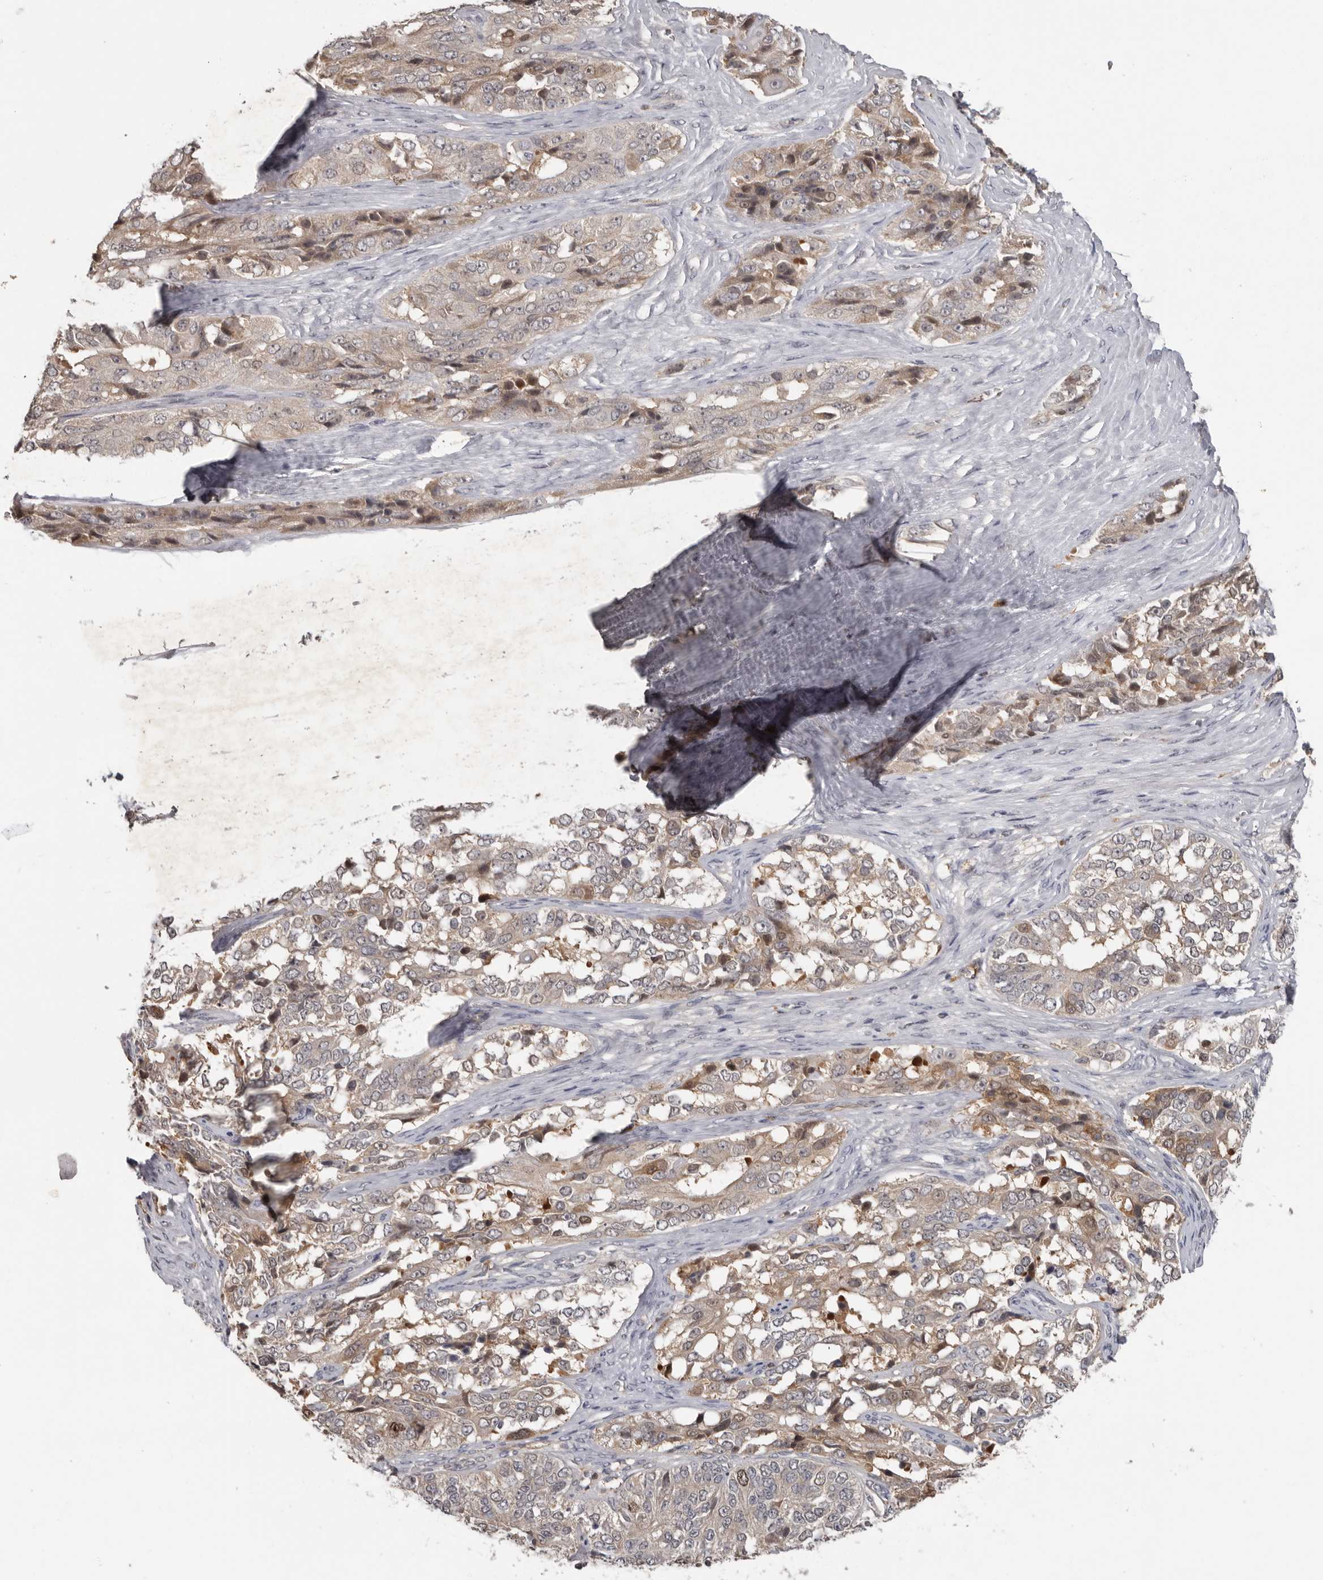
{"staining": {"intensity": "weak", "quantity": "<25%", "location": "cytoplasmic/membranous"}, "tissue": "ovarian cancer", "cell_type": "Tumor cells", "image_type": "cancer", "snomed": [{"axis": "morphology", "description": "Carcinoma, endometroid"}, {"axis": "topography", "description": "Ovary"}], "caption": "Tumor cells are negative for brown protein staining in endometroid carcinoma (ovarian).", "gene": "CDCA8", "patient": {"sex": "female", "age": 51}}